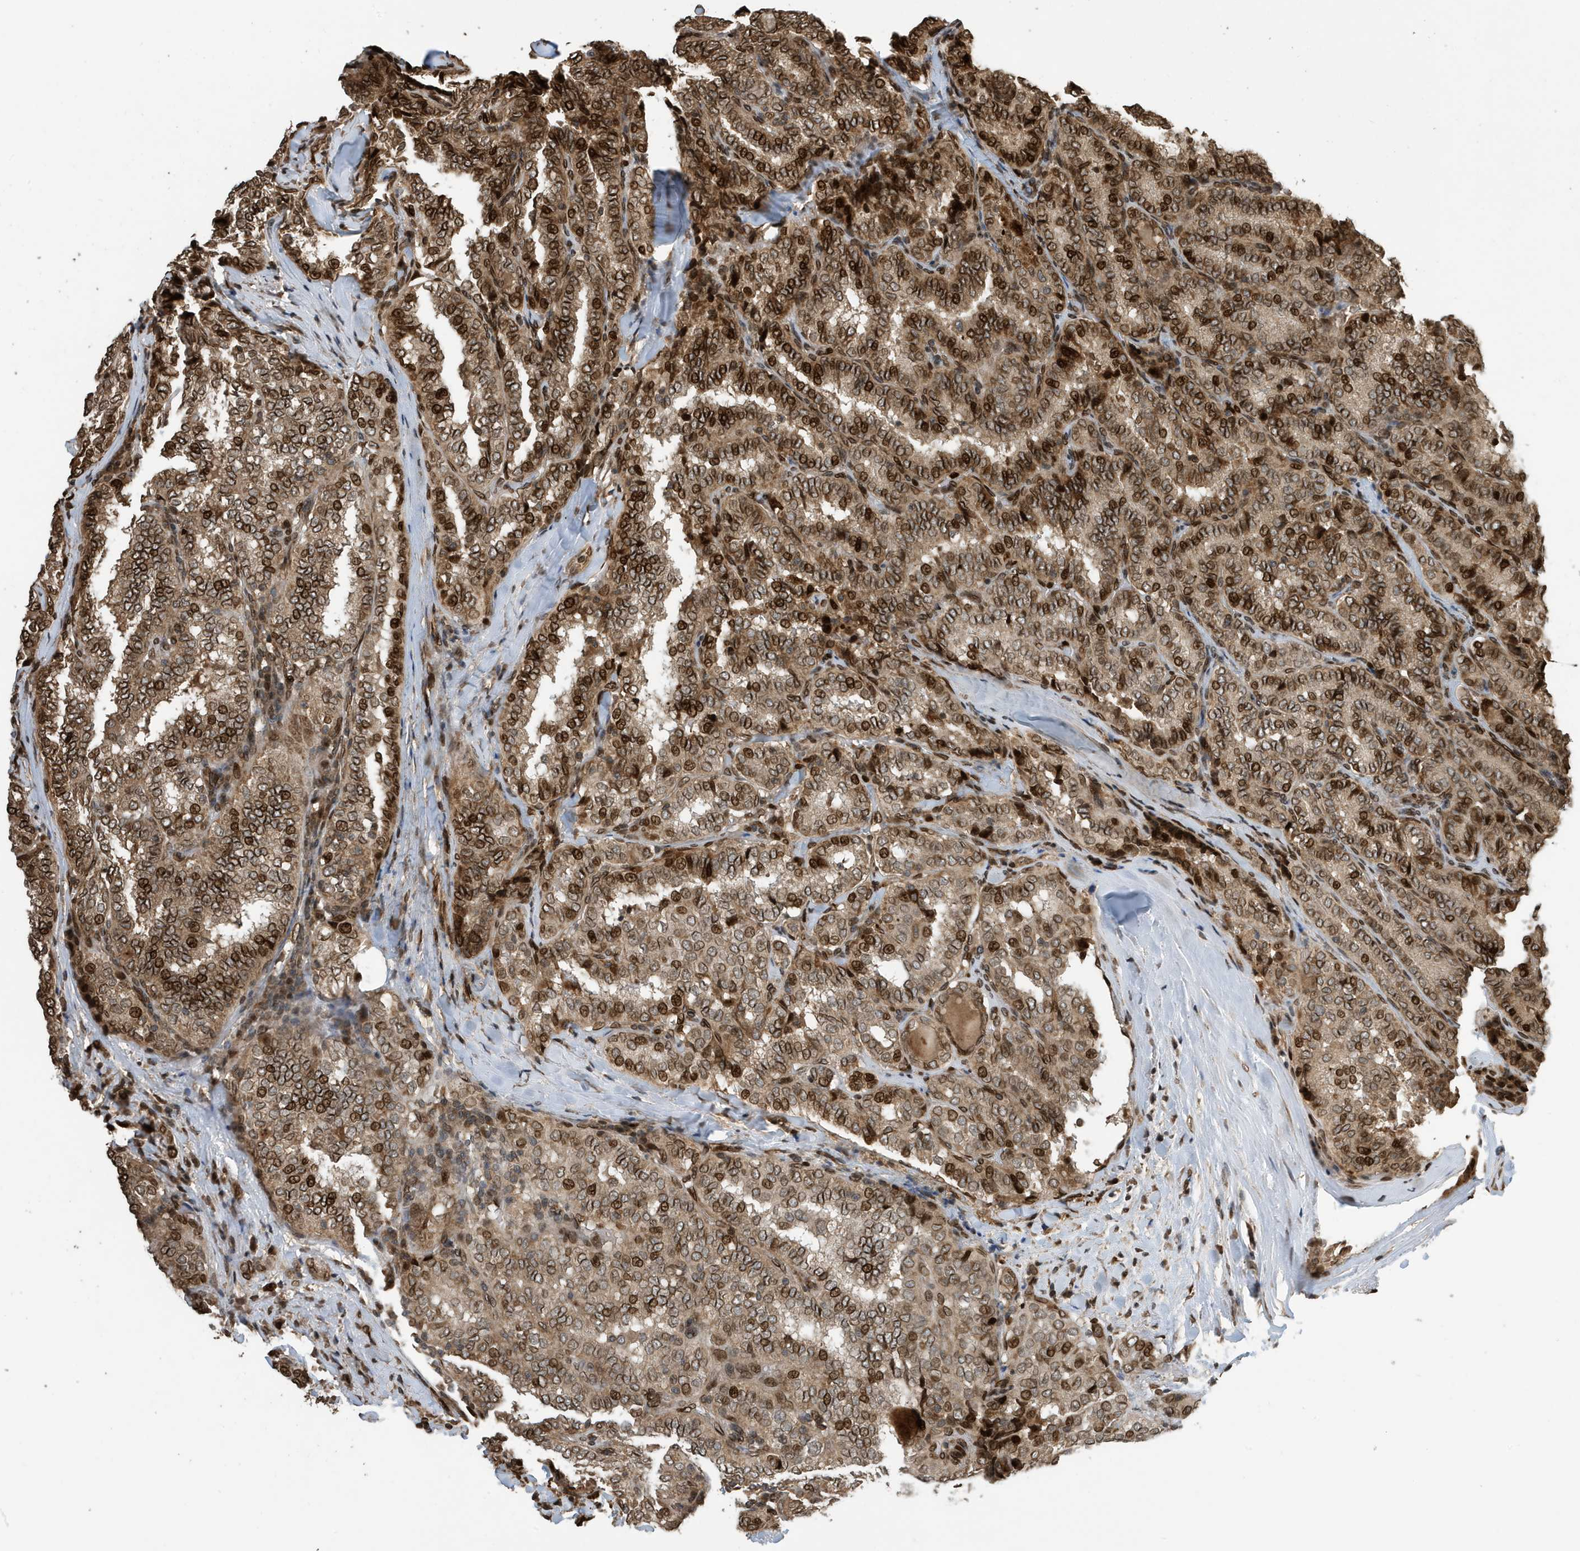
{"staining": {"intensity": "strong", "quantity": ">75%", "location": "cytoplasmic/membranous,nuclear"}, "tissue": "thyroid cancer", "cell_type": "Tumor cells", "image_type": "cancer", "snomed": [{"axis": "morphology", "description": "Normal tissue, NOS"}, {"axis": "morphology", "description": "Papillary adenocarcinoma, NOS"}, {"axis": "topography", "description": "Thyroid gland"}], "caption": "A histopathology image of thyroid cancer (papillary adenocarcinoma) stained for a protein displays strong cytoplasmic/membranous and nuclear brown staining in tumor cells.", "gene": "DUSP18", "patient": {"sex": "female", "age": 30}}